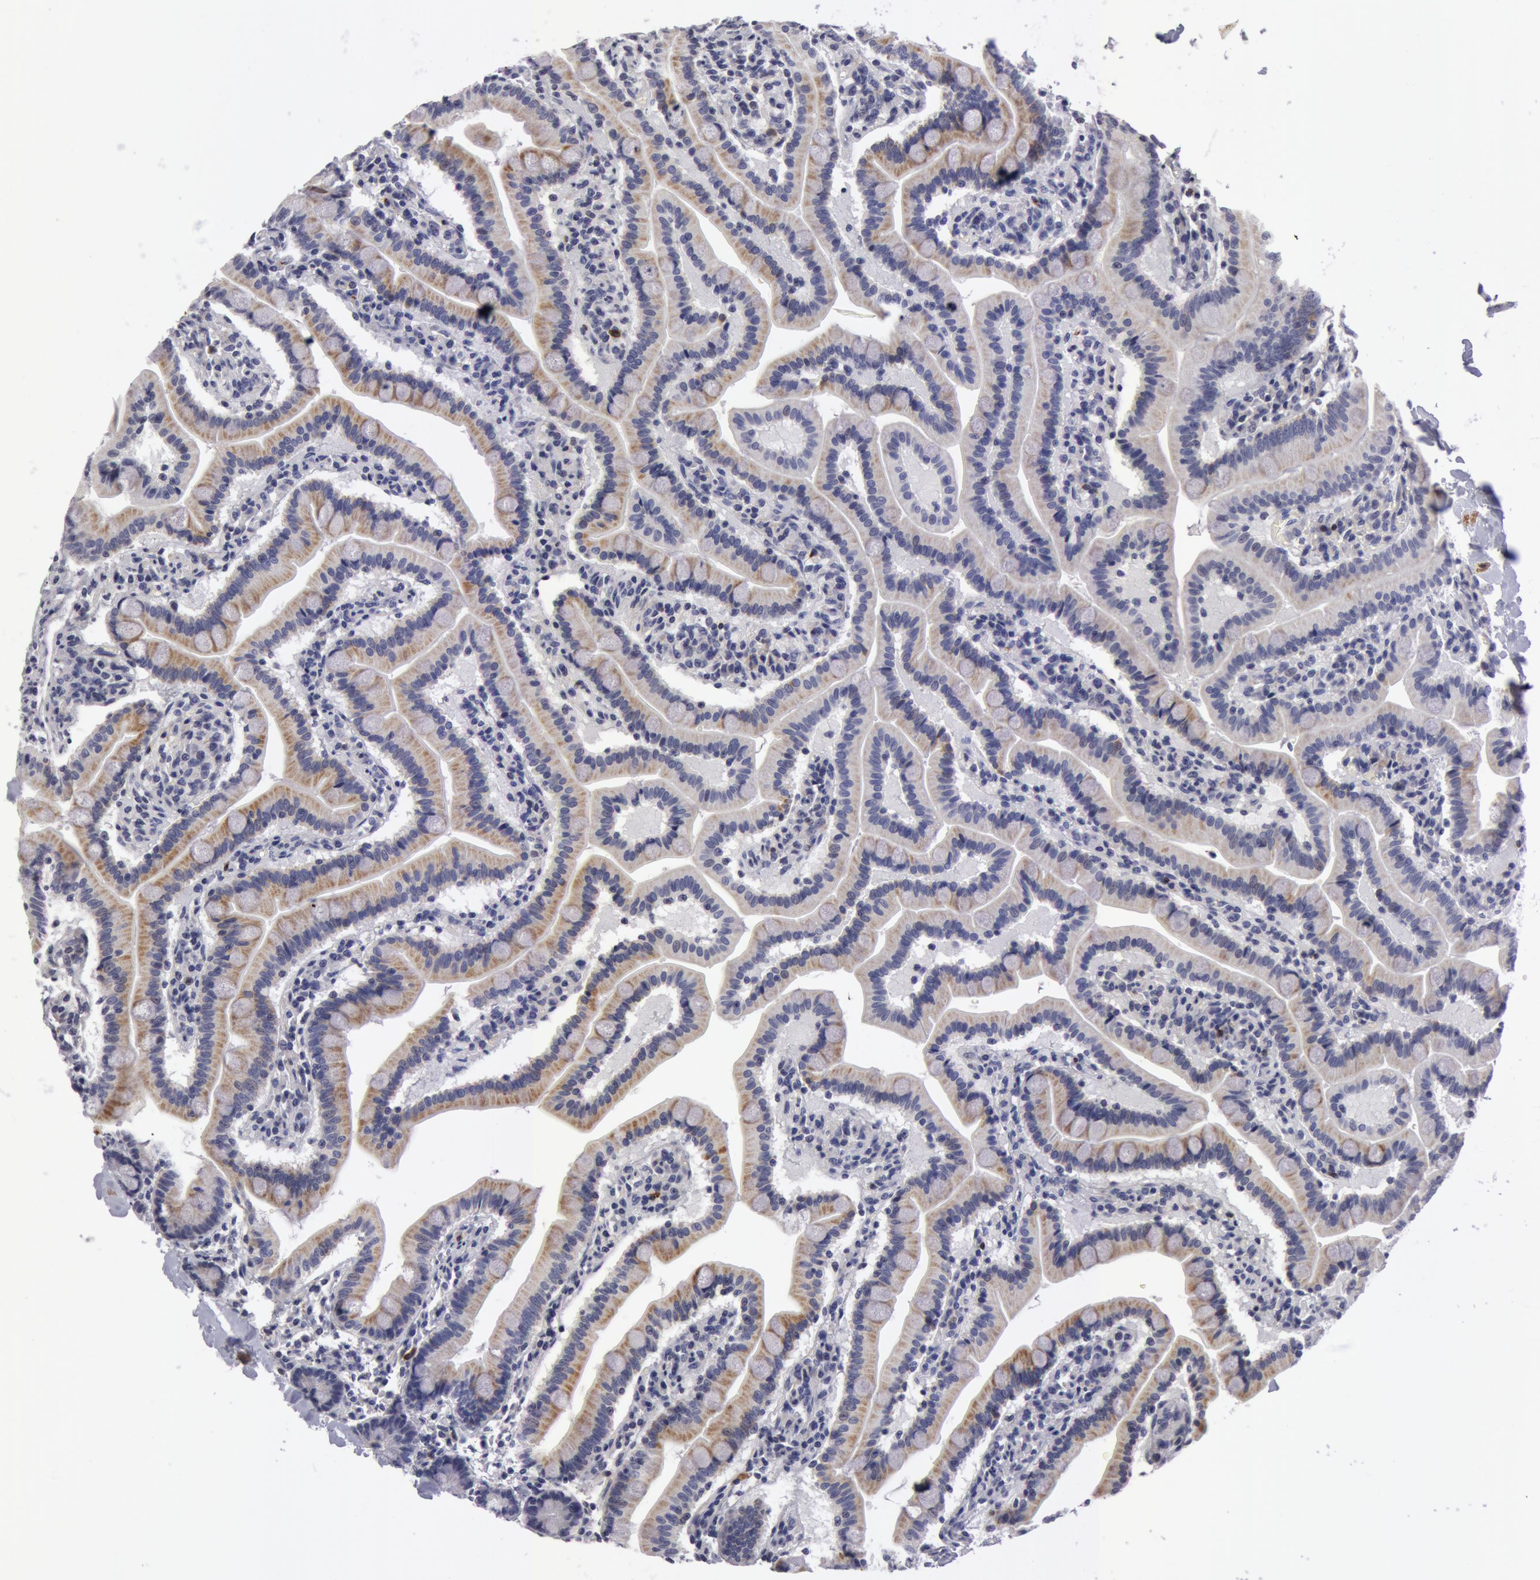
{"staining": {"intensity": "weak", "quantity": ">75%", "location": "cytoplasmic/membranous"}, "tissue": "duodenum", "cell_type": "Glandular cells", "image_type": "normal", "snomed": [{"axis": "morphology", "description": "Normal tissue, NOS"}, {"axis": "topography", "description": "Duodenum"}], "caption": "Glandular cells demonstrate weak cytoplasmic/membranous expression in approximately >75% of cells in unremarkable duodenum.", "gene": "NLGN4X", "patient": {"sex": "female", "age": 77}}